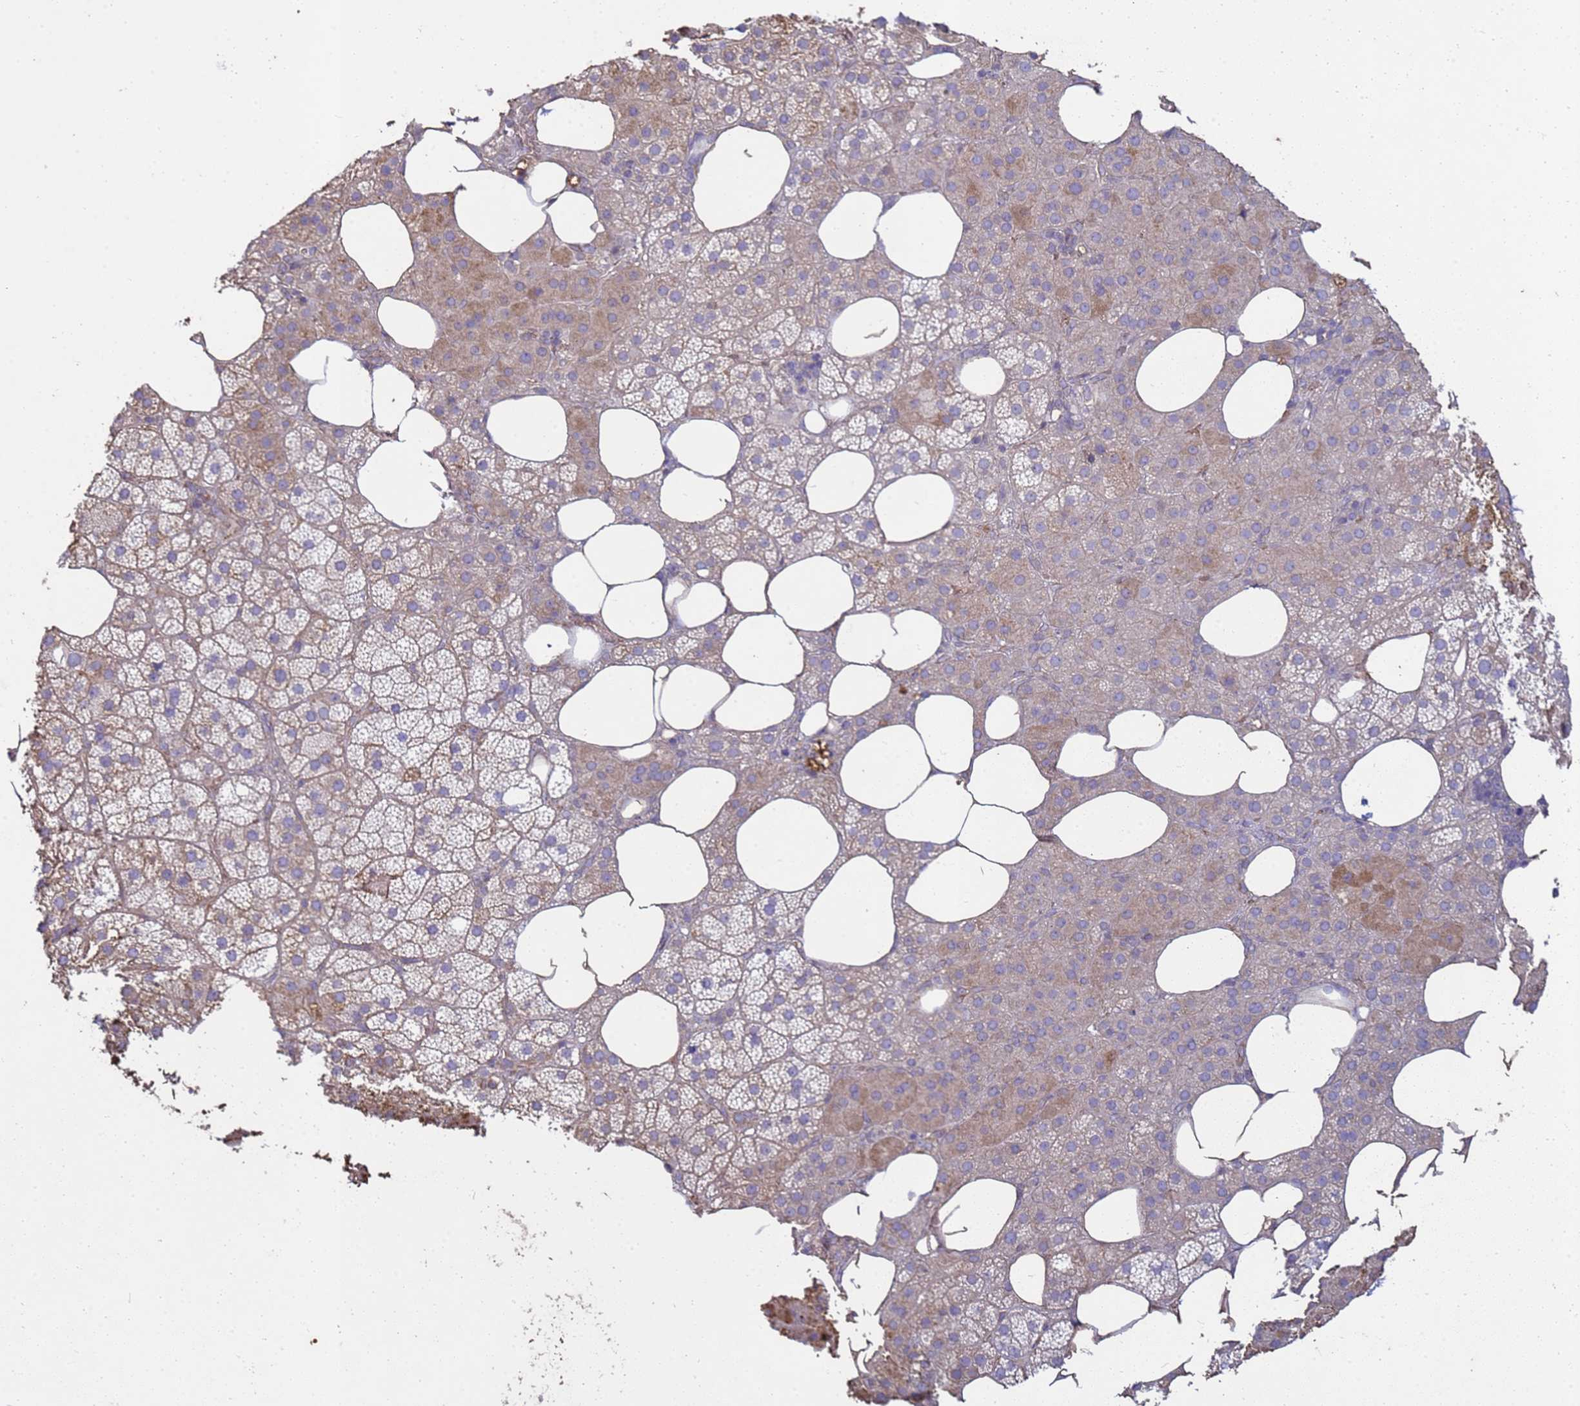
{"staining": {"intensity": "moderate", "quantity": "<25%", "location": "cytoplasmic/membranous"}, "tissue": "adrenal gland", "cell_type": "Glandular cells", "image_type": "normal", "snomed": [{"axis": "morphology", "description": "Normal tissue, NOS"}, {"axis": "topography", "description": "Adrenal gland"}], "caption": "This micrograph demonstrates immunohistochemistry (IHC) staining of unremarkable adrenal gland, with low moderate cytoplasmic/membranous positivity in approximately <25% of glandular cells.", "gene": "SGIP1", "patient": {"sex": "female", "age": 59}}